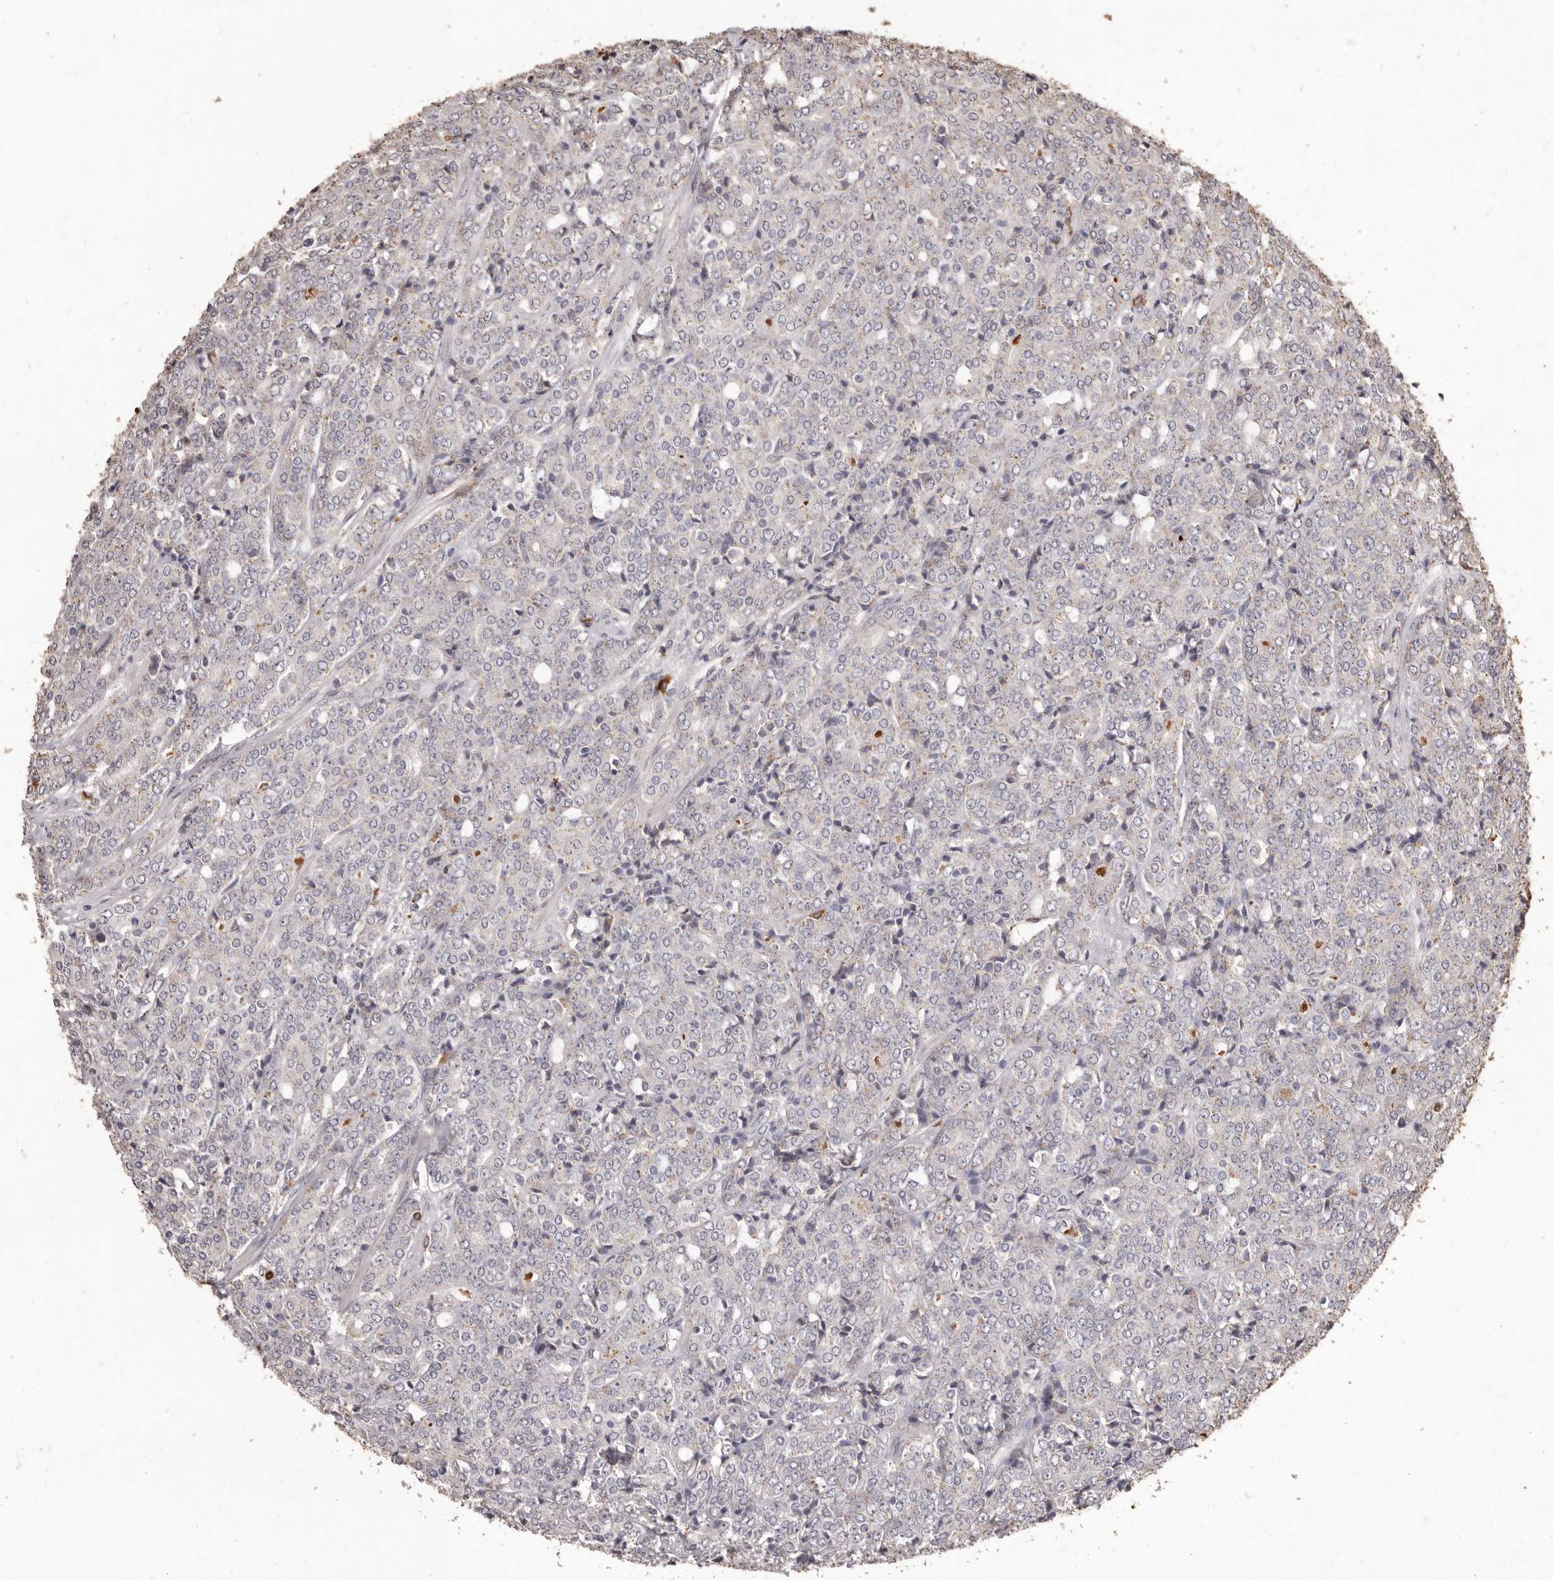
{"staining": {"intensity": "weak", "quantity": "25%-75%", "location": "cytoplasmic/membranous"}, "tissue": "prostate cancer", "cell_type": "Tumor cells", "image_type": "cancer", "snomed": [{"axis": "morphology", "description": "Adenocarcinoma, High grade"}, {"axis": "topography", "description": "Prostate"}], "caption": "The histopathology image shows immunohistochemical staining of prostate cancer (high-grade adenocarcinoma). There is weak cytoplasmic/membranous positivity is appreciated in about 25%-75% of tumor cells.", "gene": "PRSS27", "patient": {"sex": "male", "age": 62}}